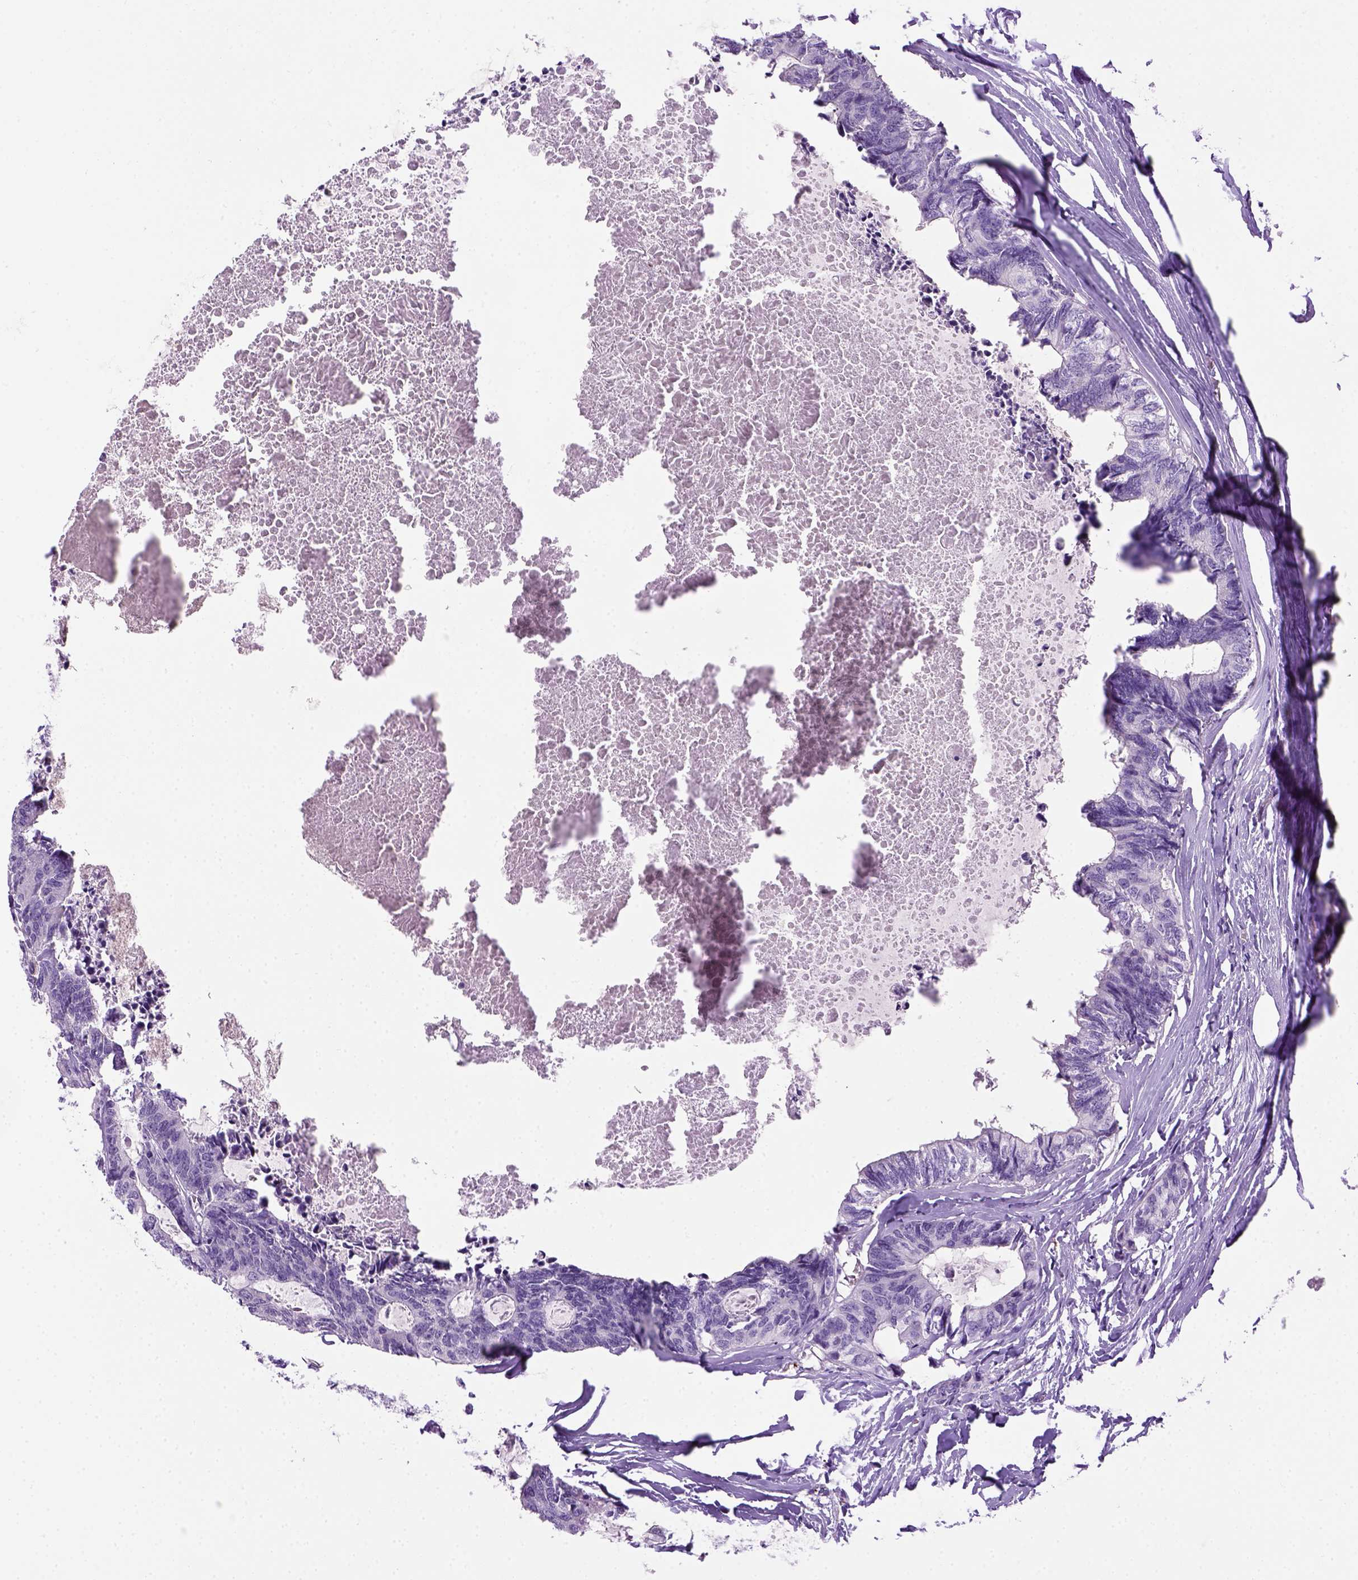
{"staining": {"intensity": "negative", "quantity": "none", "location": "none"}, "tissue": "colorectal cancer", "cell_type": "Tumor cells", "image_type": "cancer", "snomed": [{"axis": "morphology", "description": "Adenocarcinoma, NOS"}, {"axis": "topography", "description": "Colon"}, {"axis": "topography", "description": "Rectum"}], "caption": "A high-resolution image shows IHC staining of colorectal cancer (adenocarcinoma), which demonstrates no significant staining in tumor cells.", "gene": "VWF", "patient": {"sex": "male", "age": 57}}